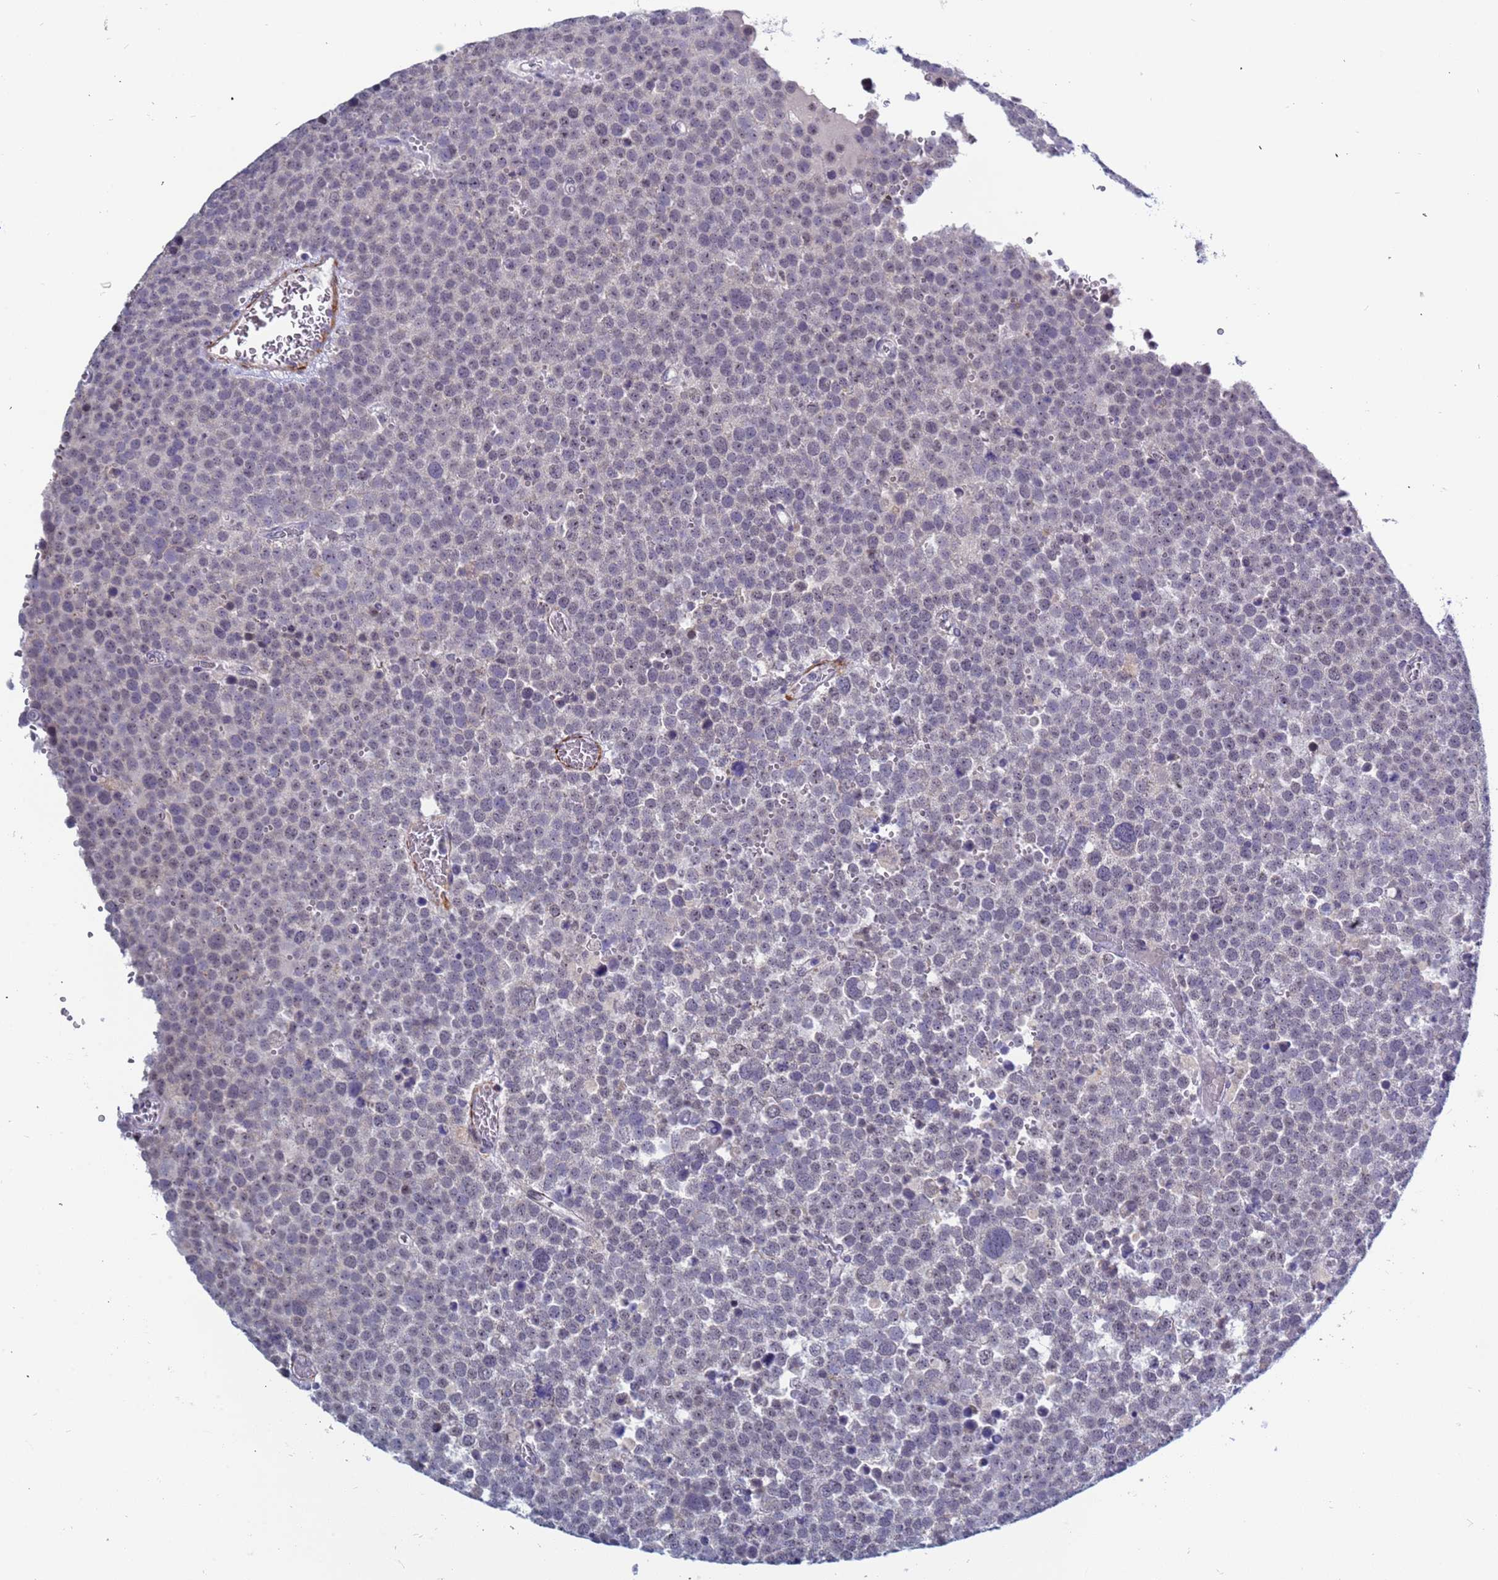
{"staining": {"intensity": "negative", "quantity": "none", "location": "none"}, "tissue": "testis cancer", "cell_type": "Tumor cells", "image_type": "cancer", "snomed": [{"axis": "morphology", "description": "Seminoma, NOS"}, {"axis": "topography", "description": "Testis"}], "caption": "A high-resolution image shows immunohistochemistry (IHC) staining of testis cancer, which displays no significant expression in tumor cells. The staining is performed using DAB (3,3'-diaminobenzidine) brown chromogen with nuclei counter-stained in using hematoxylin.", "gene": "CXorf65", "patient": {"sex": "male", "age": 71}}